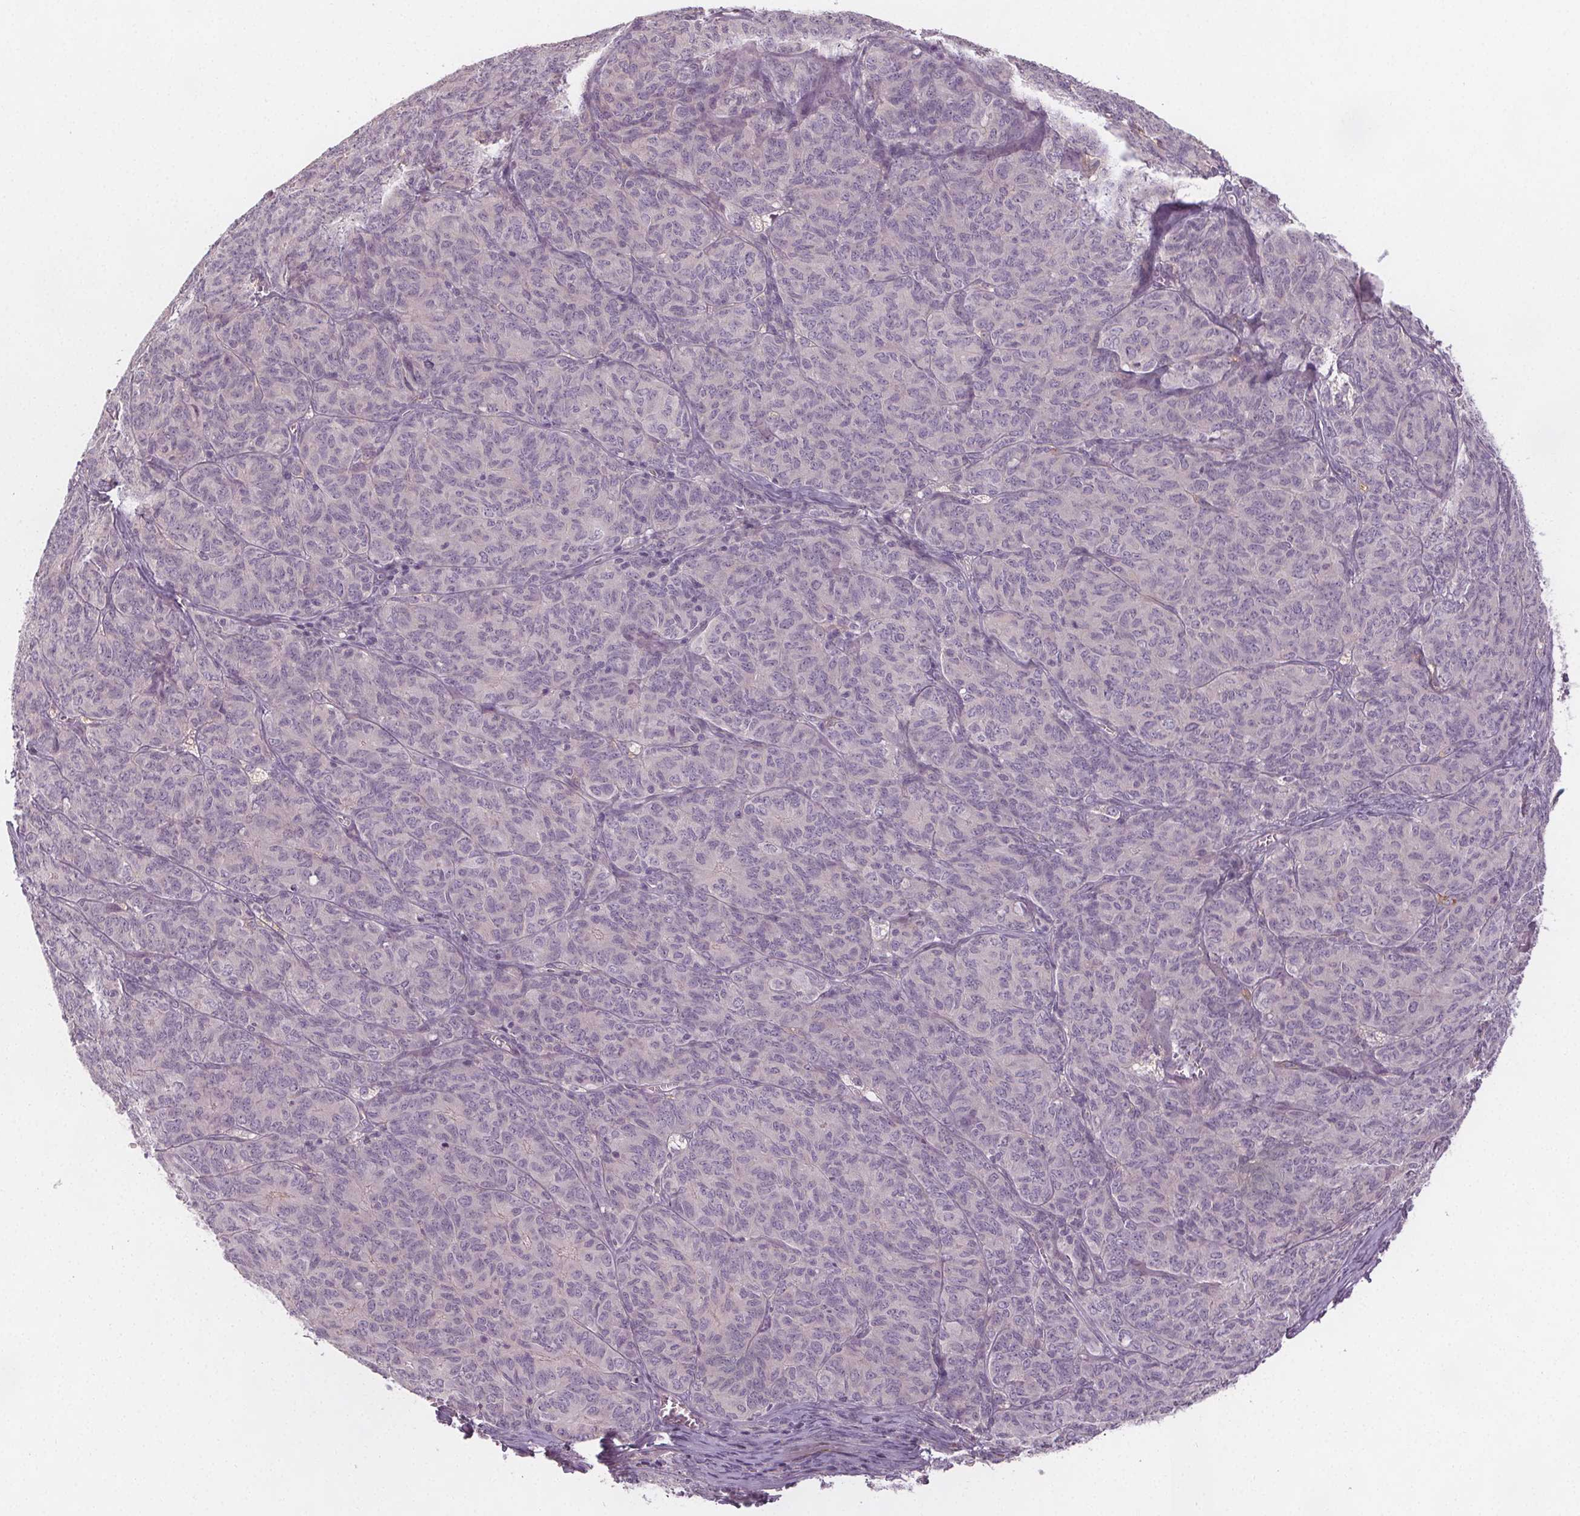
{"staining": {"intensity": "negative", "quantity": "none", "location": "none"}, "tissue": "ovarian cancer", "cell_type": "Tumor cells", "image_type": "cancer", "snomed": [{"axis": "morphology", "description": "Carcinoma, endometroid"}, {"axis": "topography", "description": "Ovary"}], "caption": "A high-resolution photomicrograph shows immunohistochemistry staining of endometroid carcinoma (ovarian), which shows no significant positivity in tumor cells.", "gene": "VNN1", "patient": {"sex": "female", "age": 80}}